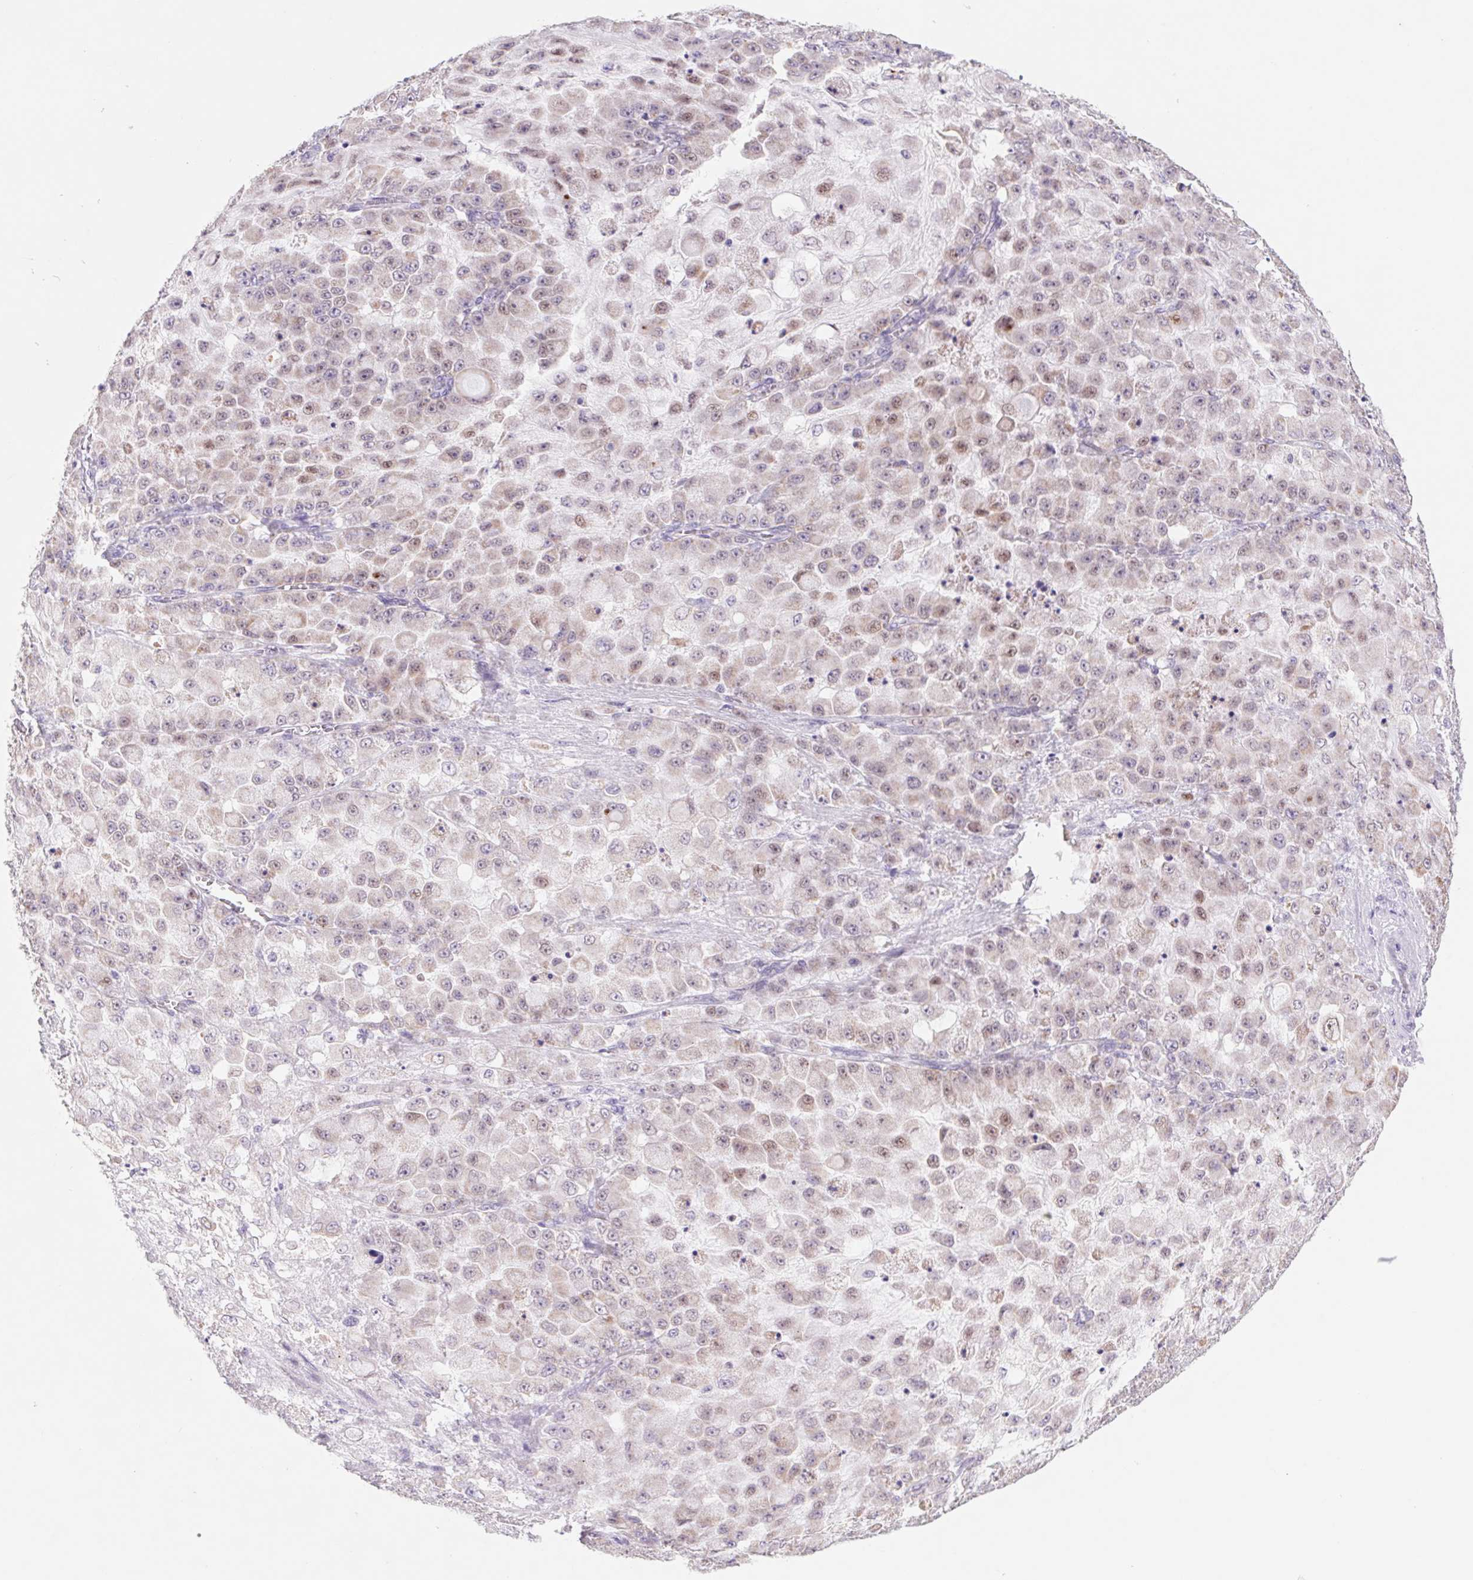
{"staining": {"intensity": "weak", "quantity": "<25%", "location": "nuclear"}, "tissue": "stomach cancer", "cell_type": "Tumor cells", "image_type": "cancer", "snomed": [{"axis": "morphology", "description": "Adenocarcinoma, NOS"}, {"axis": "topography", "description": "Stomach"}], "caption": "Photomicrograph shows no significant protein positivity in tumor cells of adenocarcinoma (stomach).", "gene": "DPPA5", "patient": {"sex": "female", "age": 76}}